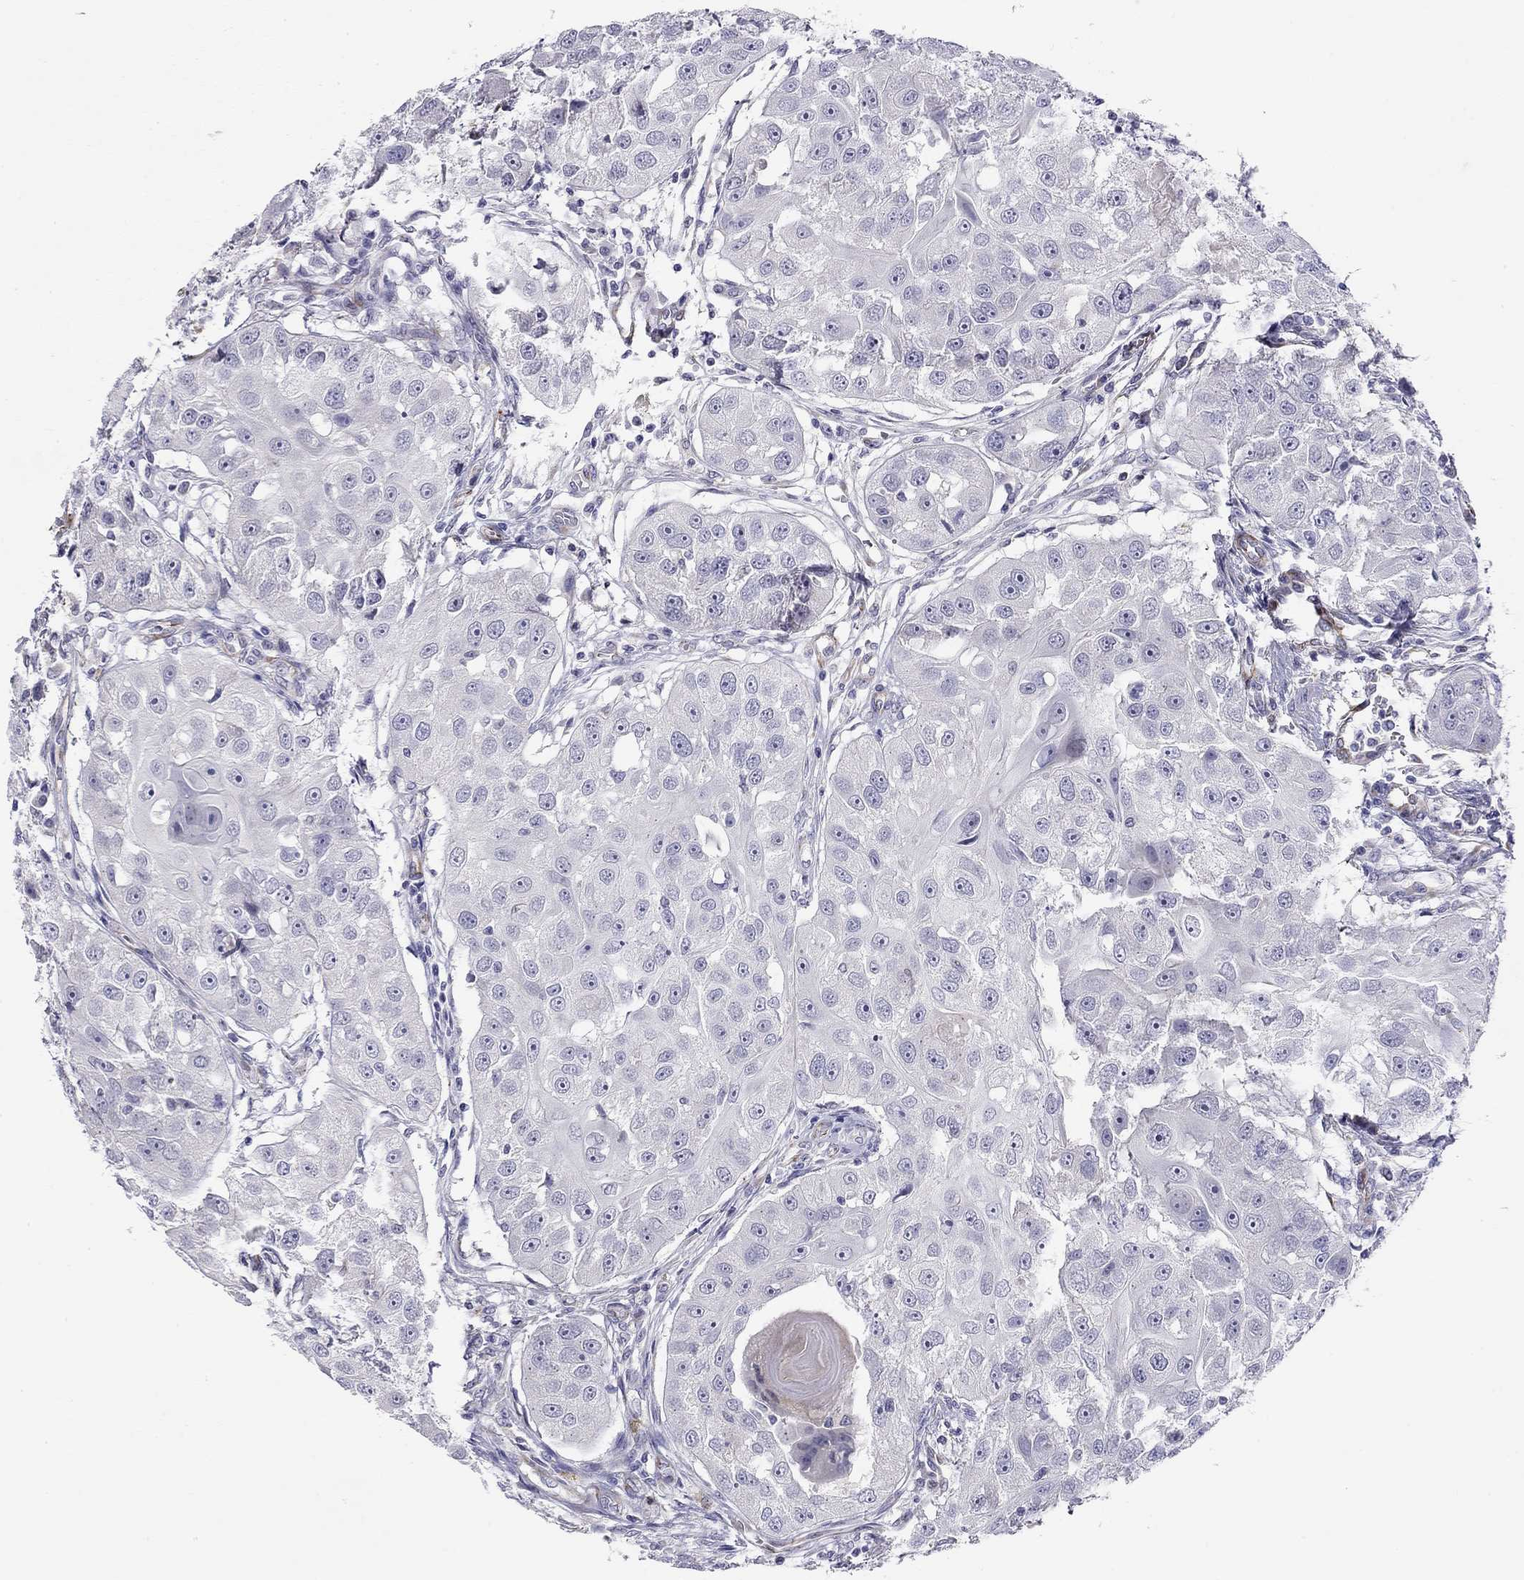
{"staining": {"intensity": "negative", "quantity": "none", "location": "none"}, "tissue": "head and neck cancer", "cell_type": "Tumor cells", "image_type": "cancer", "snomed": [{"axis": "morphology", "description": "Squamous cell carcinoma, NOS"}, {"axis": "topography", "description": "Head-Neck"}], "caption": "Tumor cells are negative for protein expression in human squamous cell carcinoma (head and neck).", "gene": "RTL1", "patient": {"sex": "male", "age": 51}}